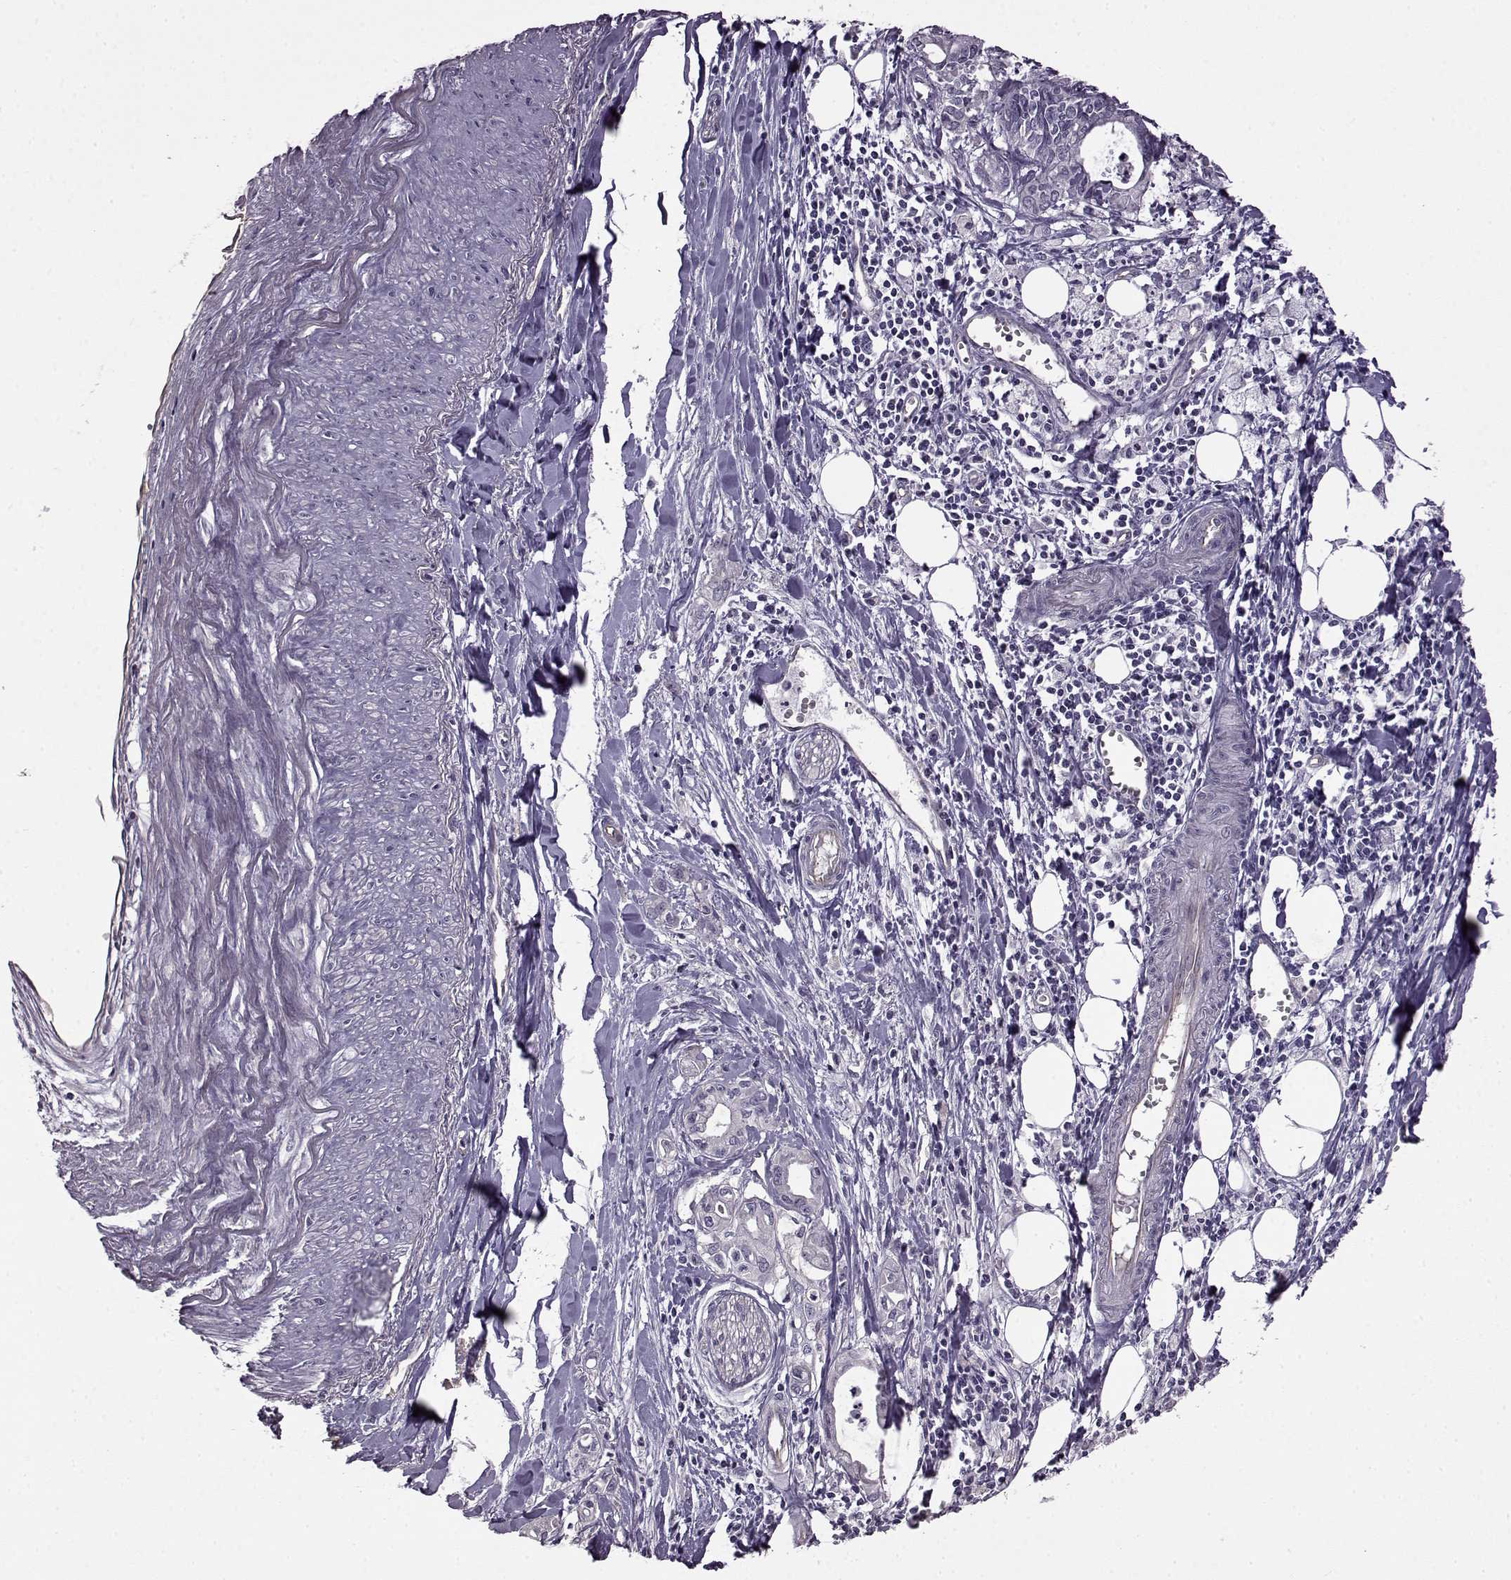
{"staining": {"intensity": "negative", "quantity": "none", "location": "none"}, "tissue": "pancreatic cancer", "cell_type": "Tumor cells", "image_type": "cancer", "snomed": [{"axis": "morphology", "description": "Adenocarcinoma, NOS"}, {"axis": "topography", "description": "Pancreas"}], "caption": "High magnification brightfield microscopy of pancreatic cancer (adenocarcinoma) stained with DAB (3,3'-diaminobenzidine) (brown) and counterstained with hematoxylin (blue): tumor cells show no significant positivity.", "gene": "EDDM3B", "patient": {"sex": "male", "age": 71}}